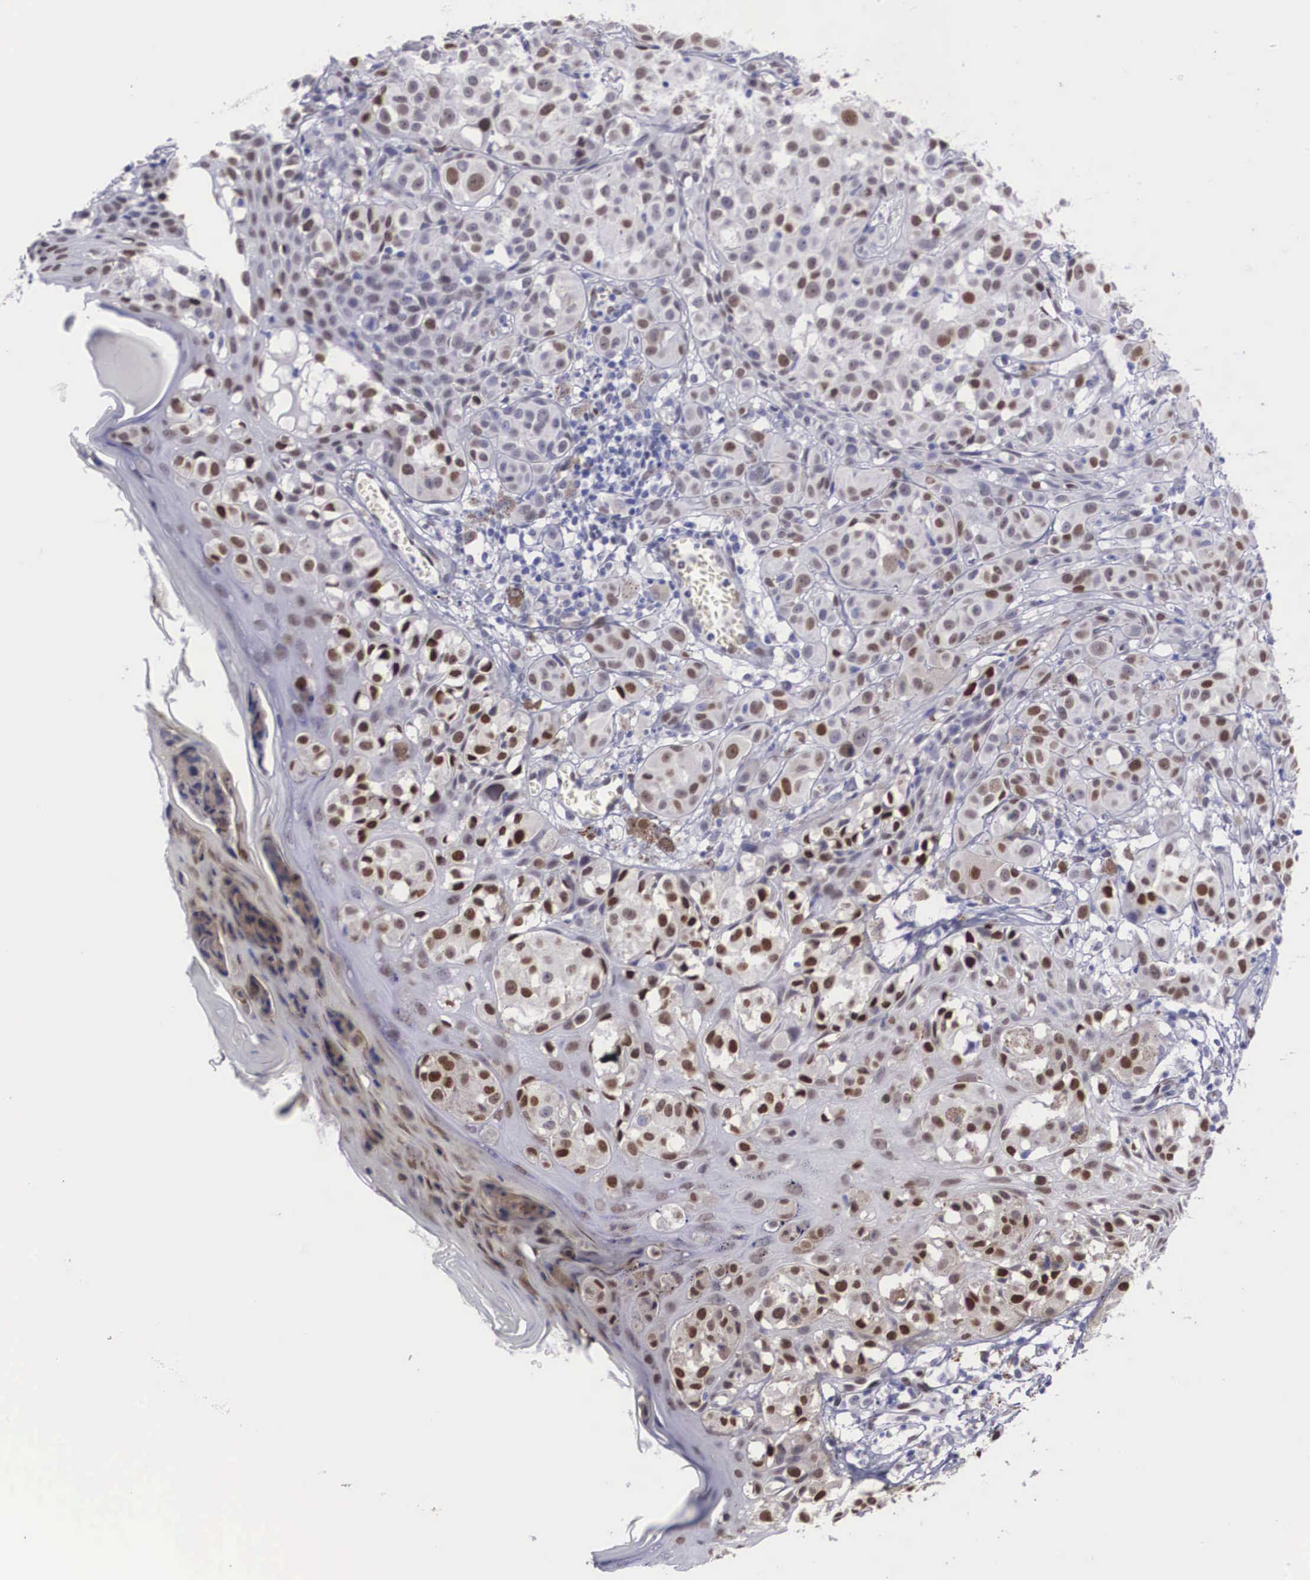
{"staining": {"intensity": "moderate", "quantity": "25%-75%", "location": "nuclear"}, "tissue": "melanoma", "cell_type": "Tumor cells", "image_type": "cancer", "snomed": [{"axis": "morphology", "description": "Malignant melanoma, NOS"}, {"axis": "topography", "description": "Skin"}], "caption": "Moderate nuclear positivity for a protein is appreciated in approximately 25%-75% of tumor cells of malignant melanoma using immunohistochemistry (IHC).", "gene": "HMGN5", "patient": {"sex": "female", "age": 52}}